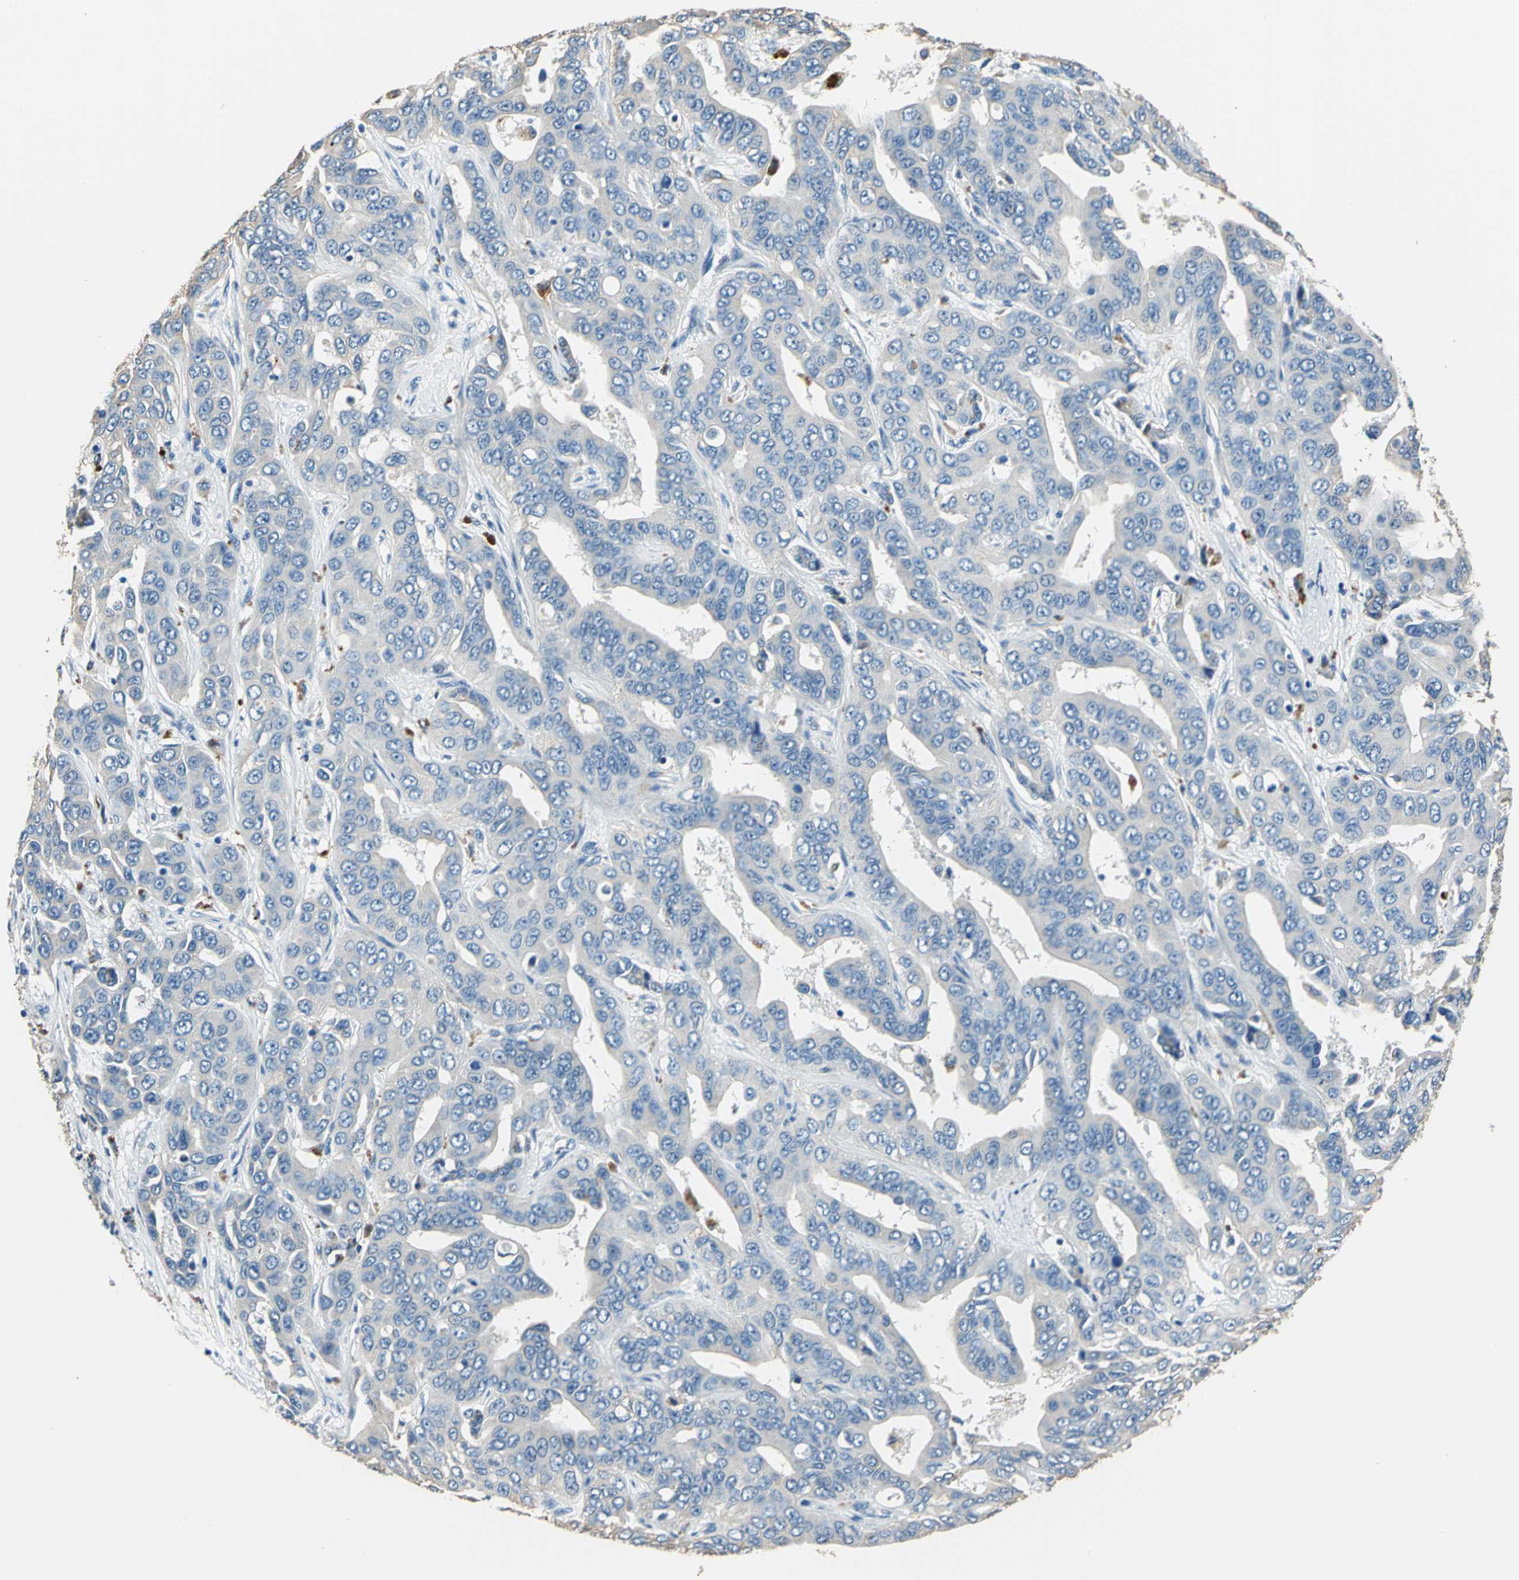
{"staining": {"intensity": "weak", "quantity": ">75%", "location": "cytoplasmic/membranous"}, "tissue": "liver cancer", "cell_type": "Tumor cells", "image_type": "cancer", "snomed": [{"axis": "morphology", "description": "Cholangiocarcinoma"}, {"axis": "topography", "description": "Liver"}], "caption": "Immunohistochemical staining of human cholangiocarcinoma (liver) demonstrates weak cytoplasmic/membranous protein staining in about >75% of tumor cells.", "gene": "RASD2", "patient": {"sex": "female", "age": 52}}